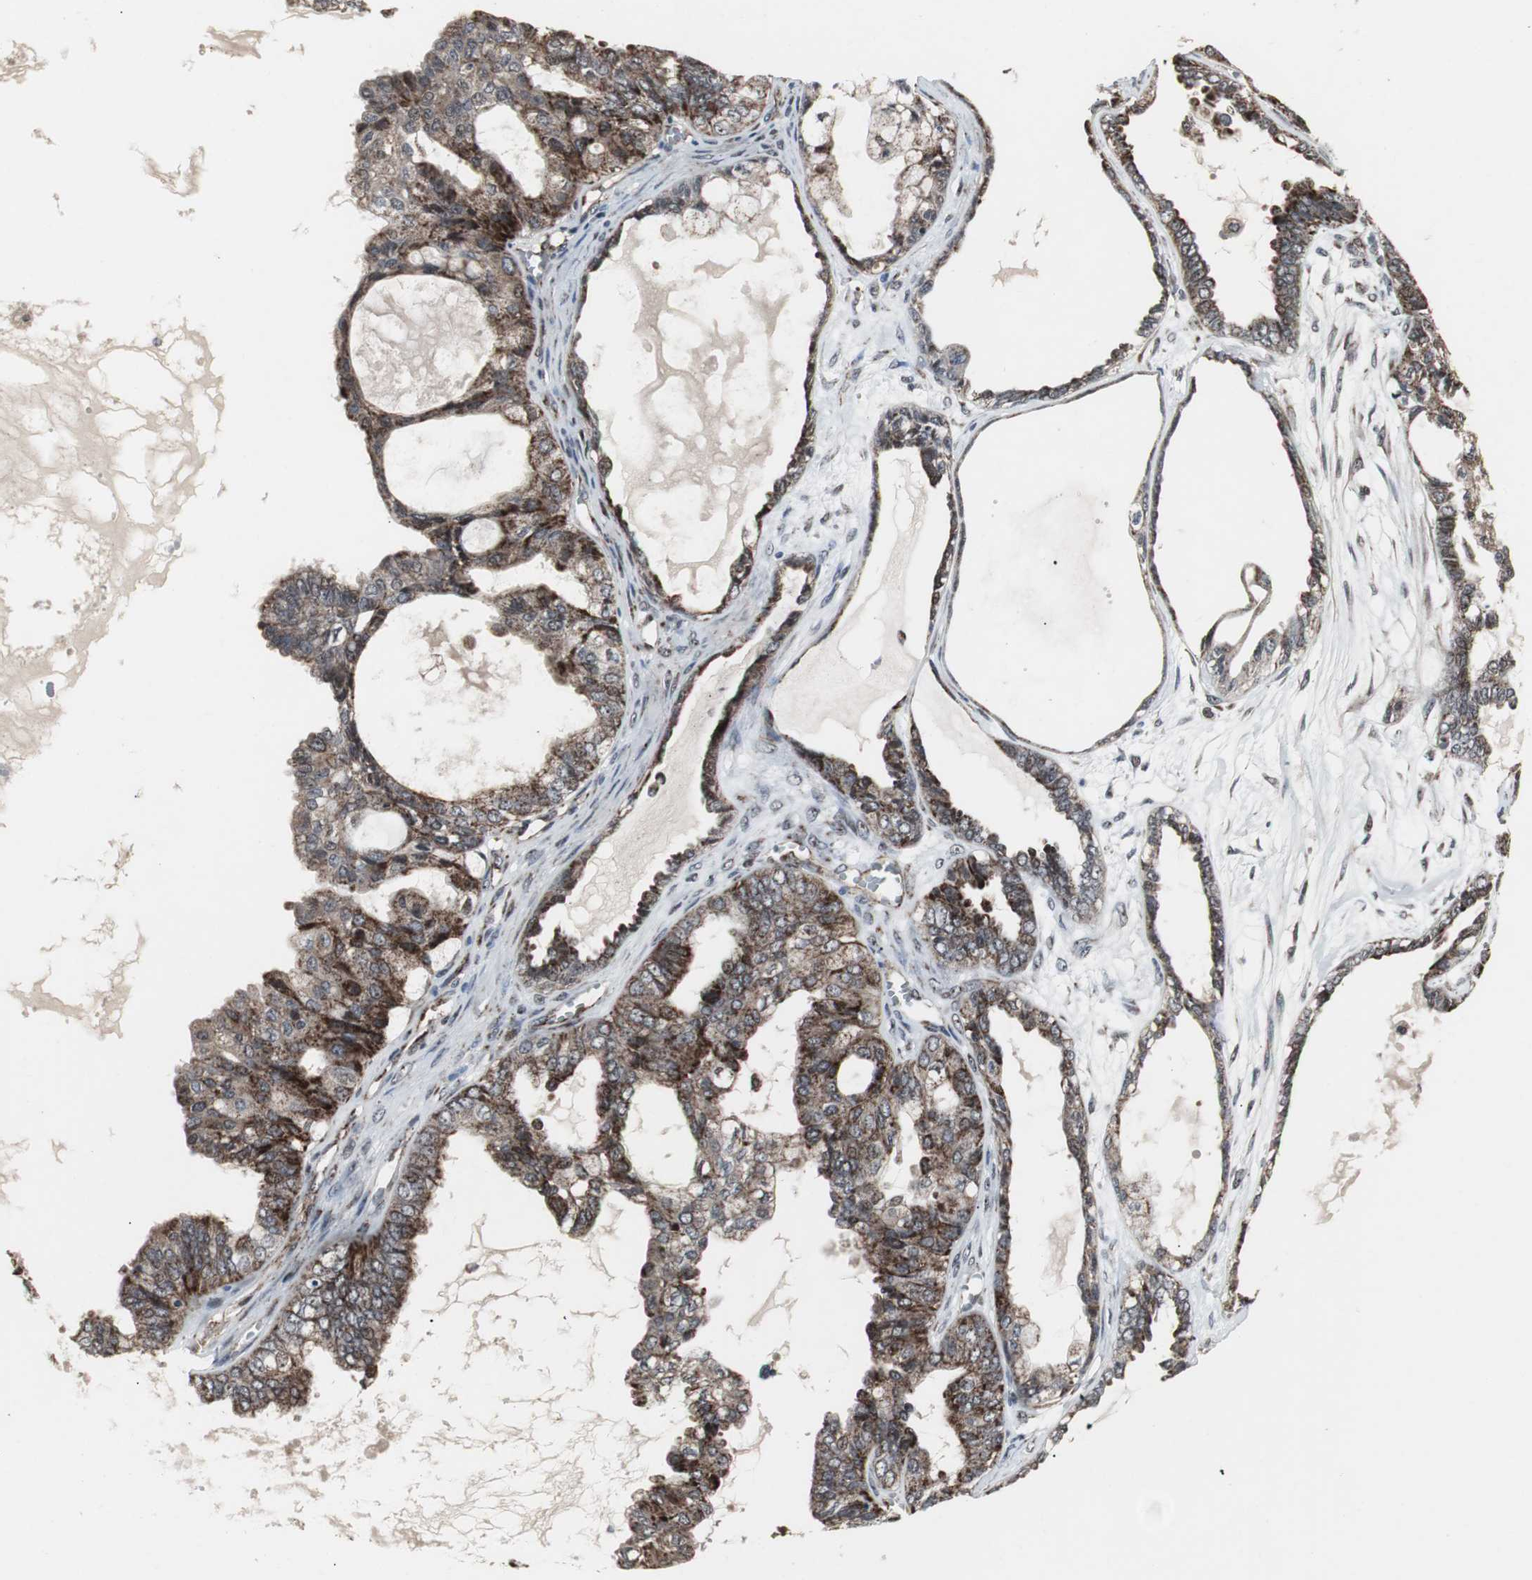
{"staining": {"intensity": "strong", "quantity": ">75%", "location": "cytoplasmic/membranous"}, "tissue": "ovarian cancer", "cell_type": "Tumor cells", "image_type": "cancer", "snomed": [{"axis": "morphology", "description": "Carcinoma, NOS"}, {"axis": "morphology", "description": "Carcinoma, endometroid"}, {"axis": "topography", "description": "Ovary"}], "caption": "A histopathology image showing strong cytoplasmic/membranous expression in approximately >75% of tumor cells in ovarian cancer (endometroid carcinoma), as visualized by brown immunohistochemical staining.", "gene": "MRPL40", "patient": {"sex": "female", "age": 50}}